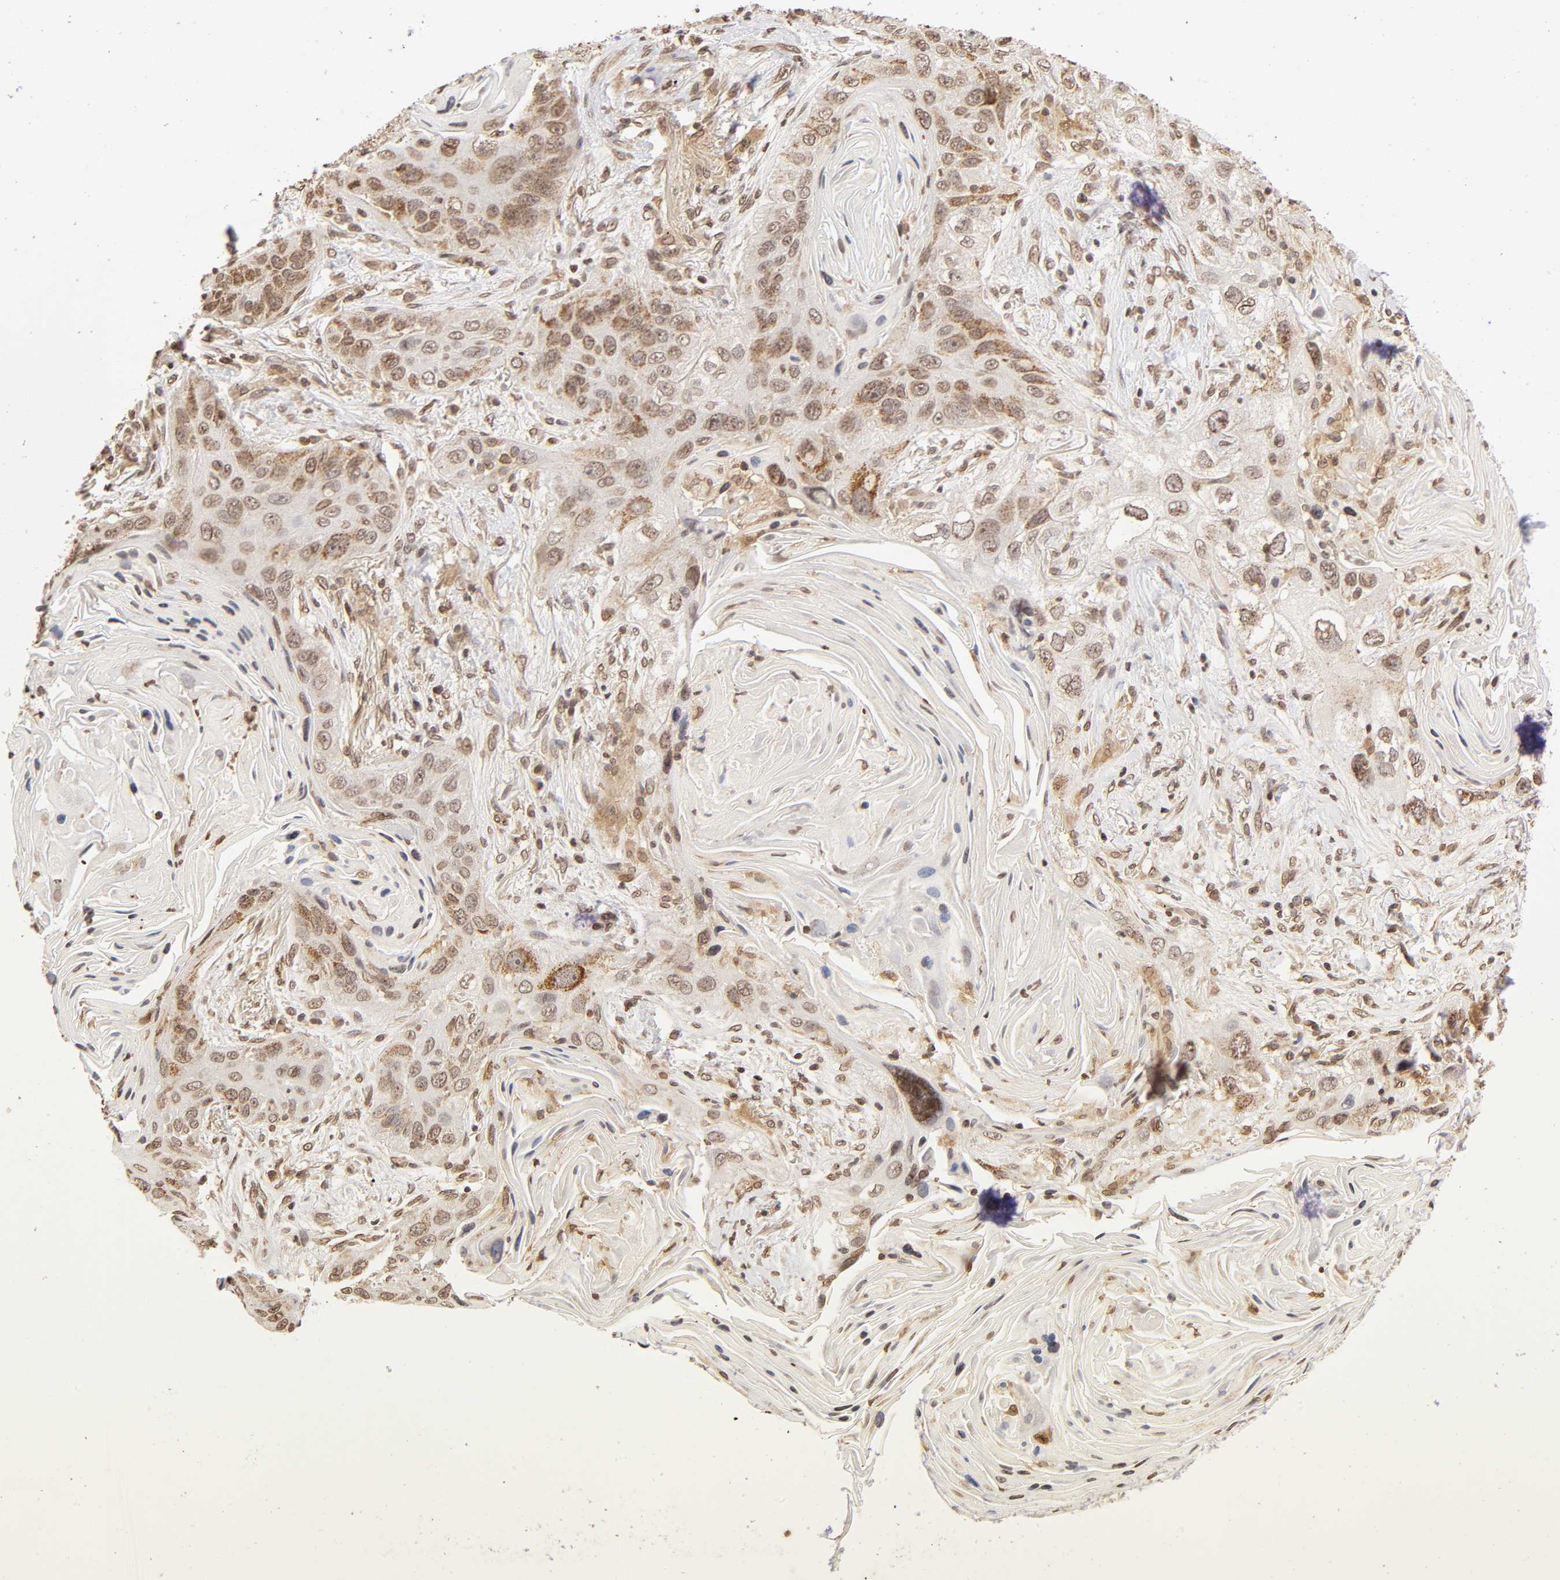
{"staining": {"intensity": "weak", "quantity": ">75%", "location": "nuclear"}, "tissue": "lung cancer", "cell_type": "Tumor cells", "image_type": "cancer", "snomed": [{"axis": "morphology", "description": "Squamous cell carcinoma, NOS"}, {"axis": "topography", "description": "Lung"}], "caption": "Immunohistochemical staining of human lung cancer demonstrates low levels of weak nuclear positivity in about >75% of tumor cells. The staining is performed using DAB brown chromogen to label protein expression. The nuclei are counter-stained blue using hematoxylin.", "gene": "MLLT6", "patient": {"sex": "female", "age": 67}}